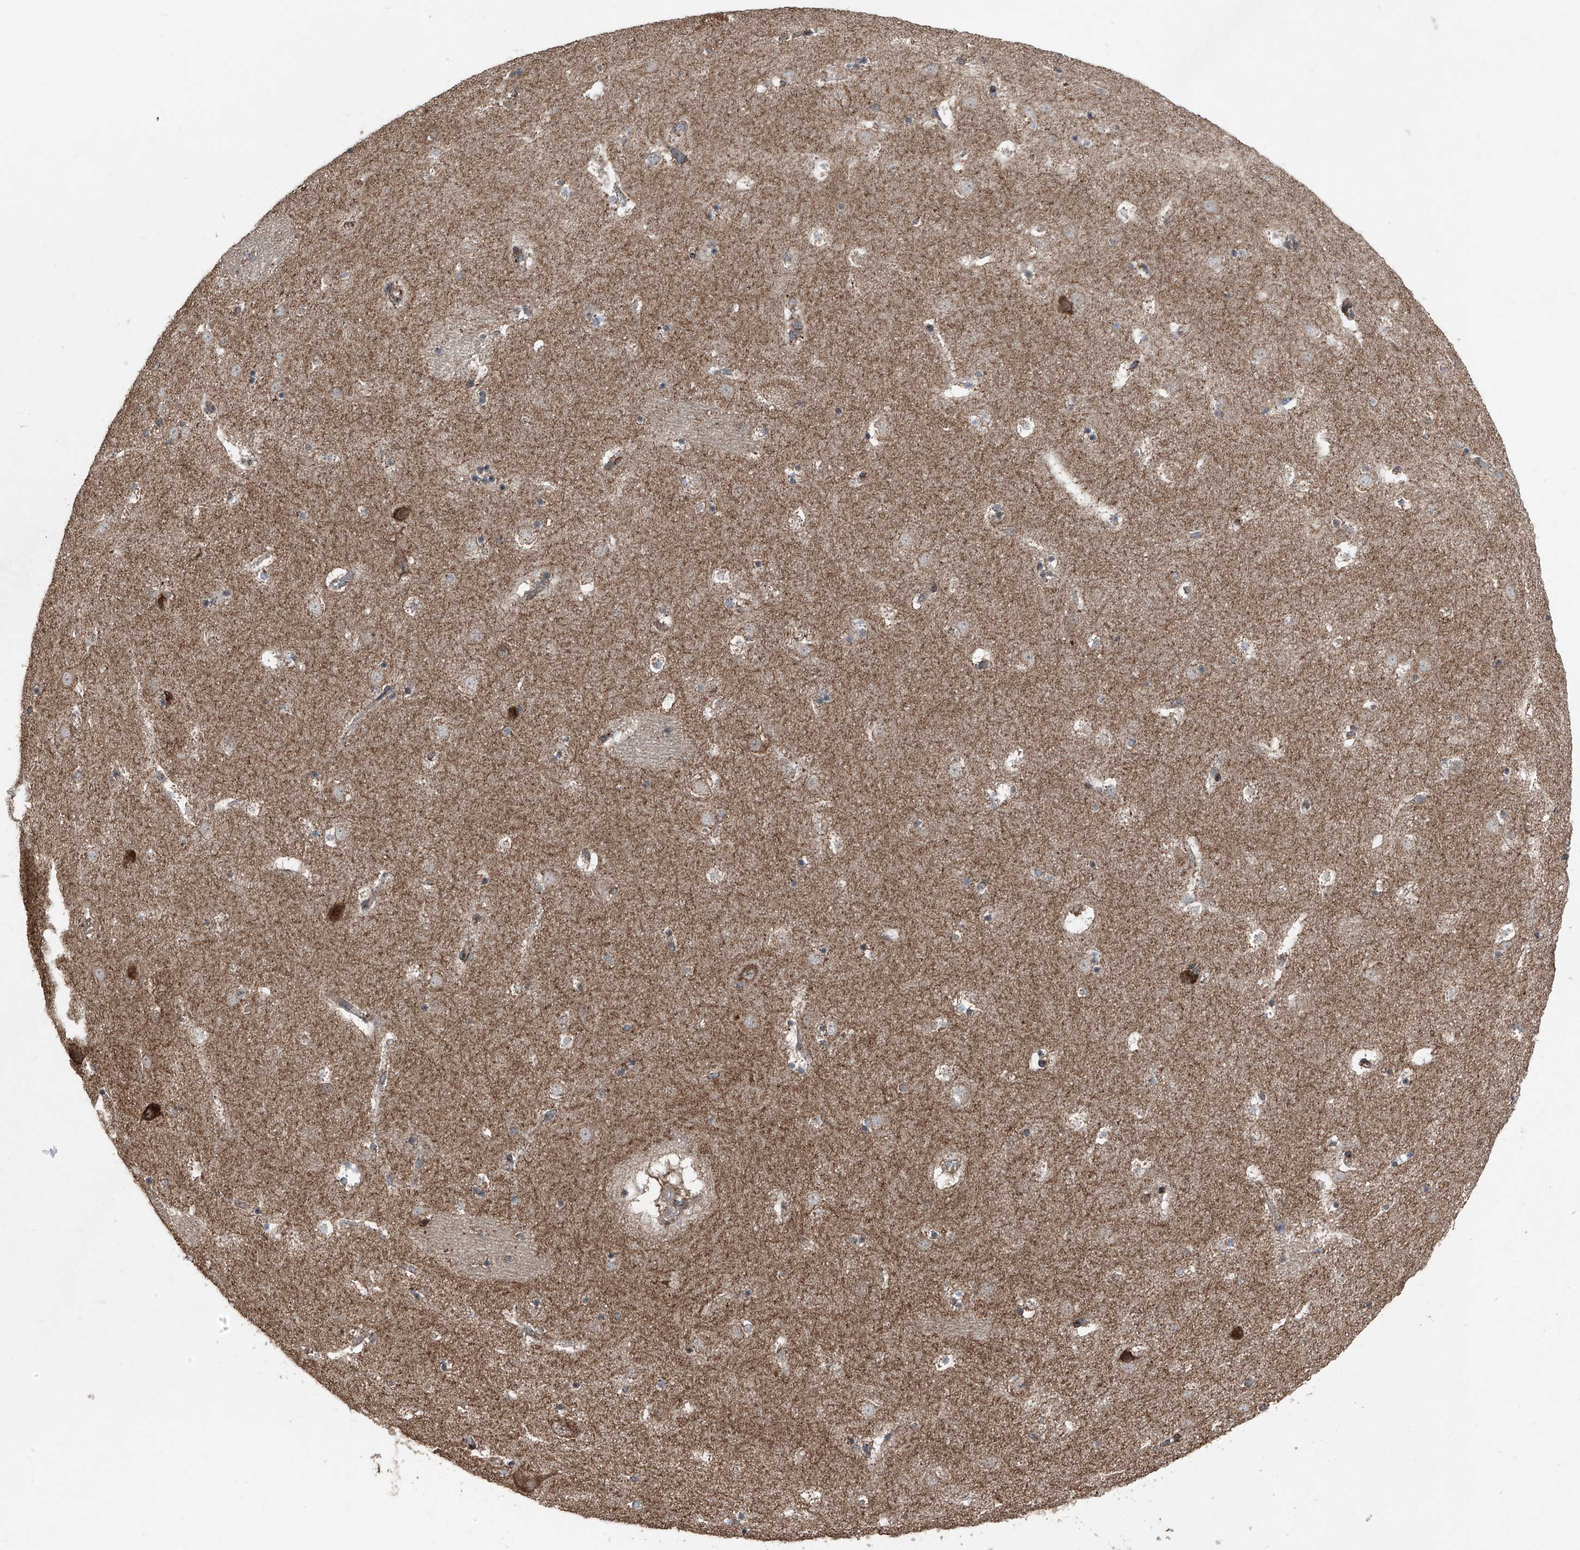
{"staining": {"intensity": "weak", "quantity": "25%-75%", "location": "cytoplasmic/membranous"}, "tissue": "caudate", "cell_type": "Glial cells", "image_type": "normal", "snomed": [{"axis": "morphology", "description": "Normal tissue, NOS"}, {"axis": "topography", "description": "Lateral ventricle wall"}], "caption": "The micrograph exhibits a brown stain indicating the presence of a protein in the cytoplasmic/membranous of glial cells in caudate.", "gene": "LIMK1", "patient": {"sex": "male", "age": 45}}